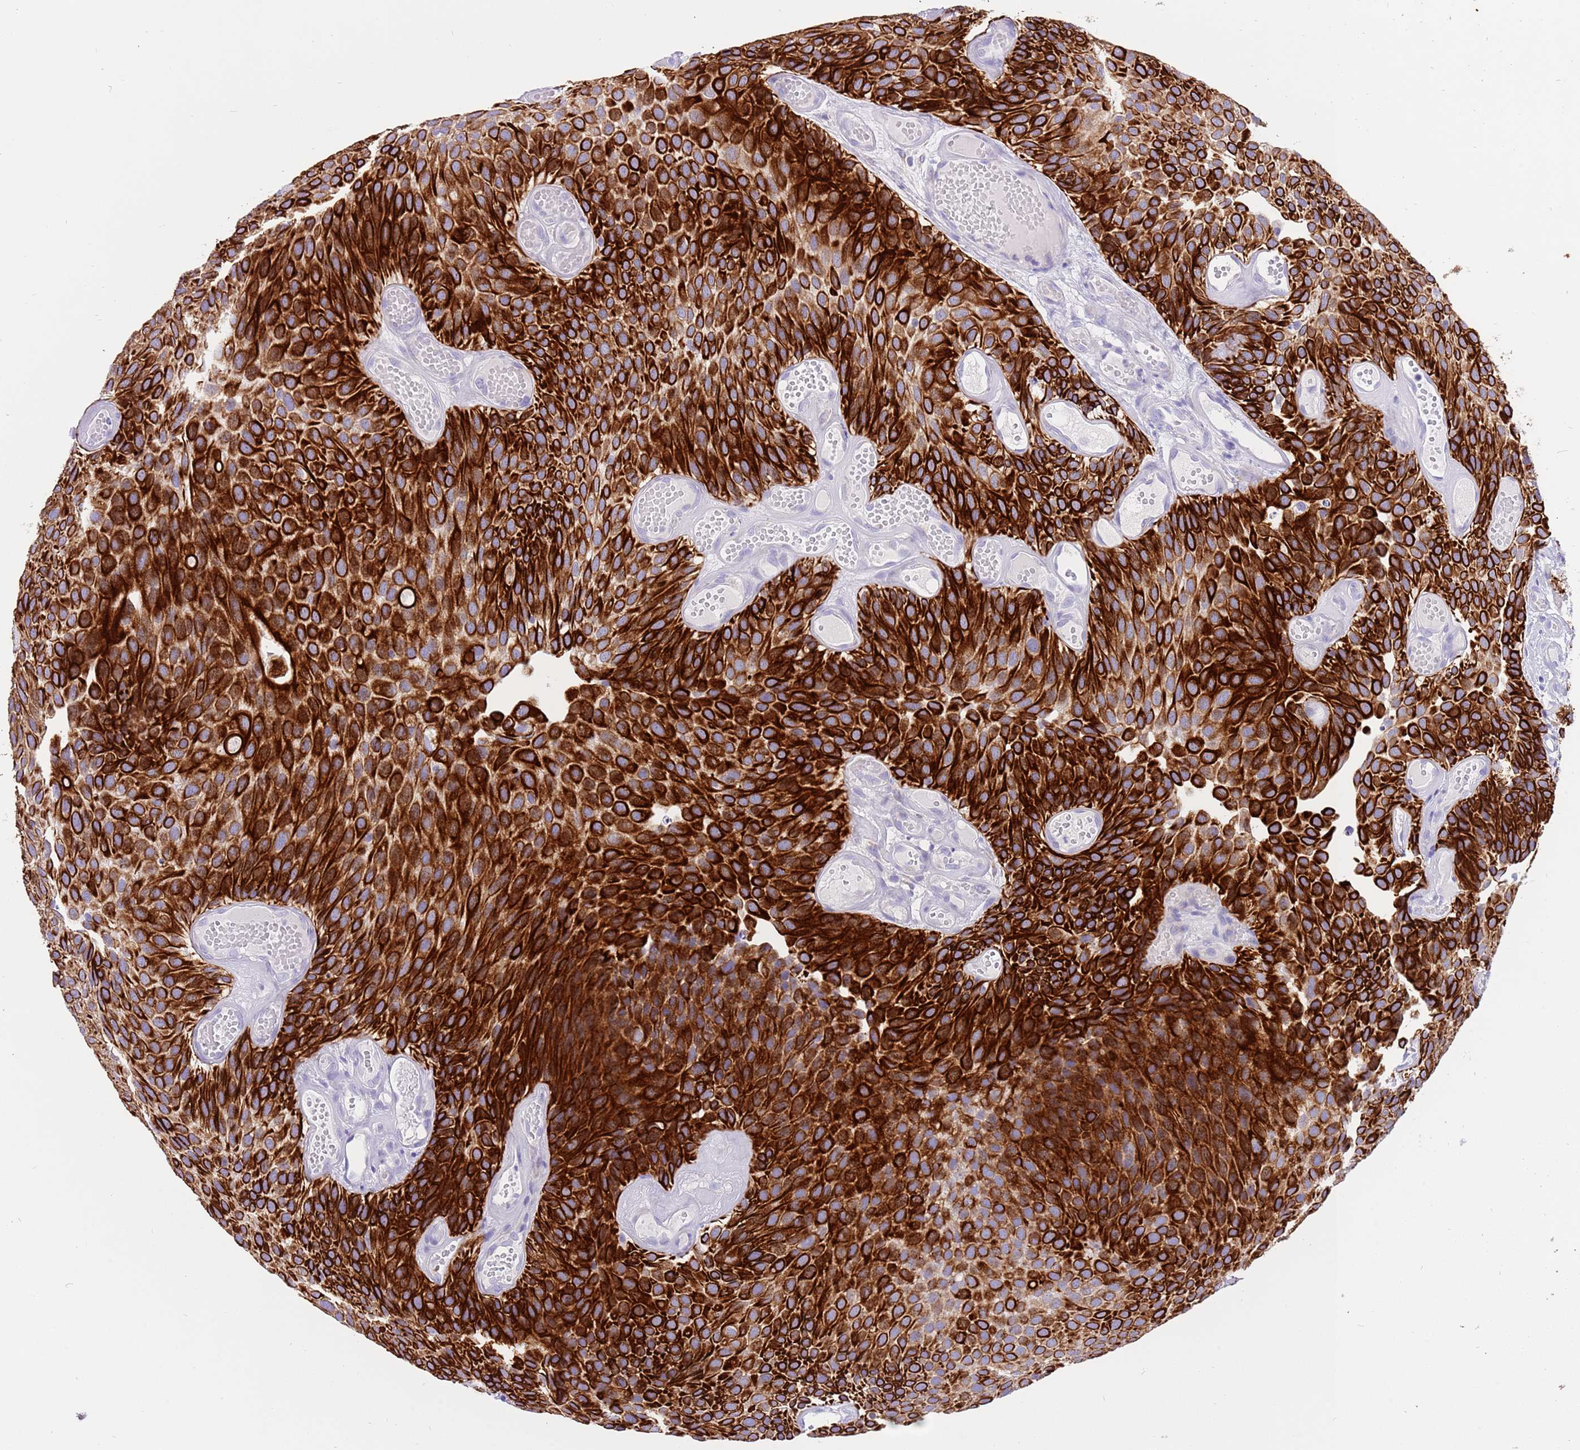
{"staining": {"intensity": "strong", "quantity": ">75%", "location": "cytoplasmic/membranous"}, "tissue": "urothelial cancer", "cell_type": "Tumor cells", "image_type": "cancer", "snomed": [{"axis": "morphology", "description": "Urothelial carcinoma, Low grade"}, {"axis": "topography", "description": "Urinary bladder"}], "caption": "This micrograph reveals IHC staining of low-grade urothelial carcinoma, with high strong cytoplasmic/membranous expression in approximately >75% of tumor cells.", "gene": "R3HDM4", "patient": {"sex": "male", "age": 89}}